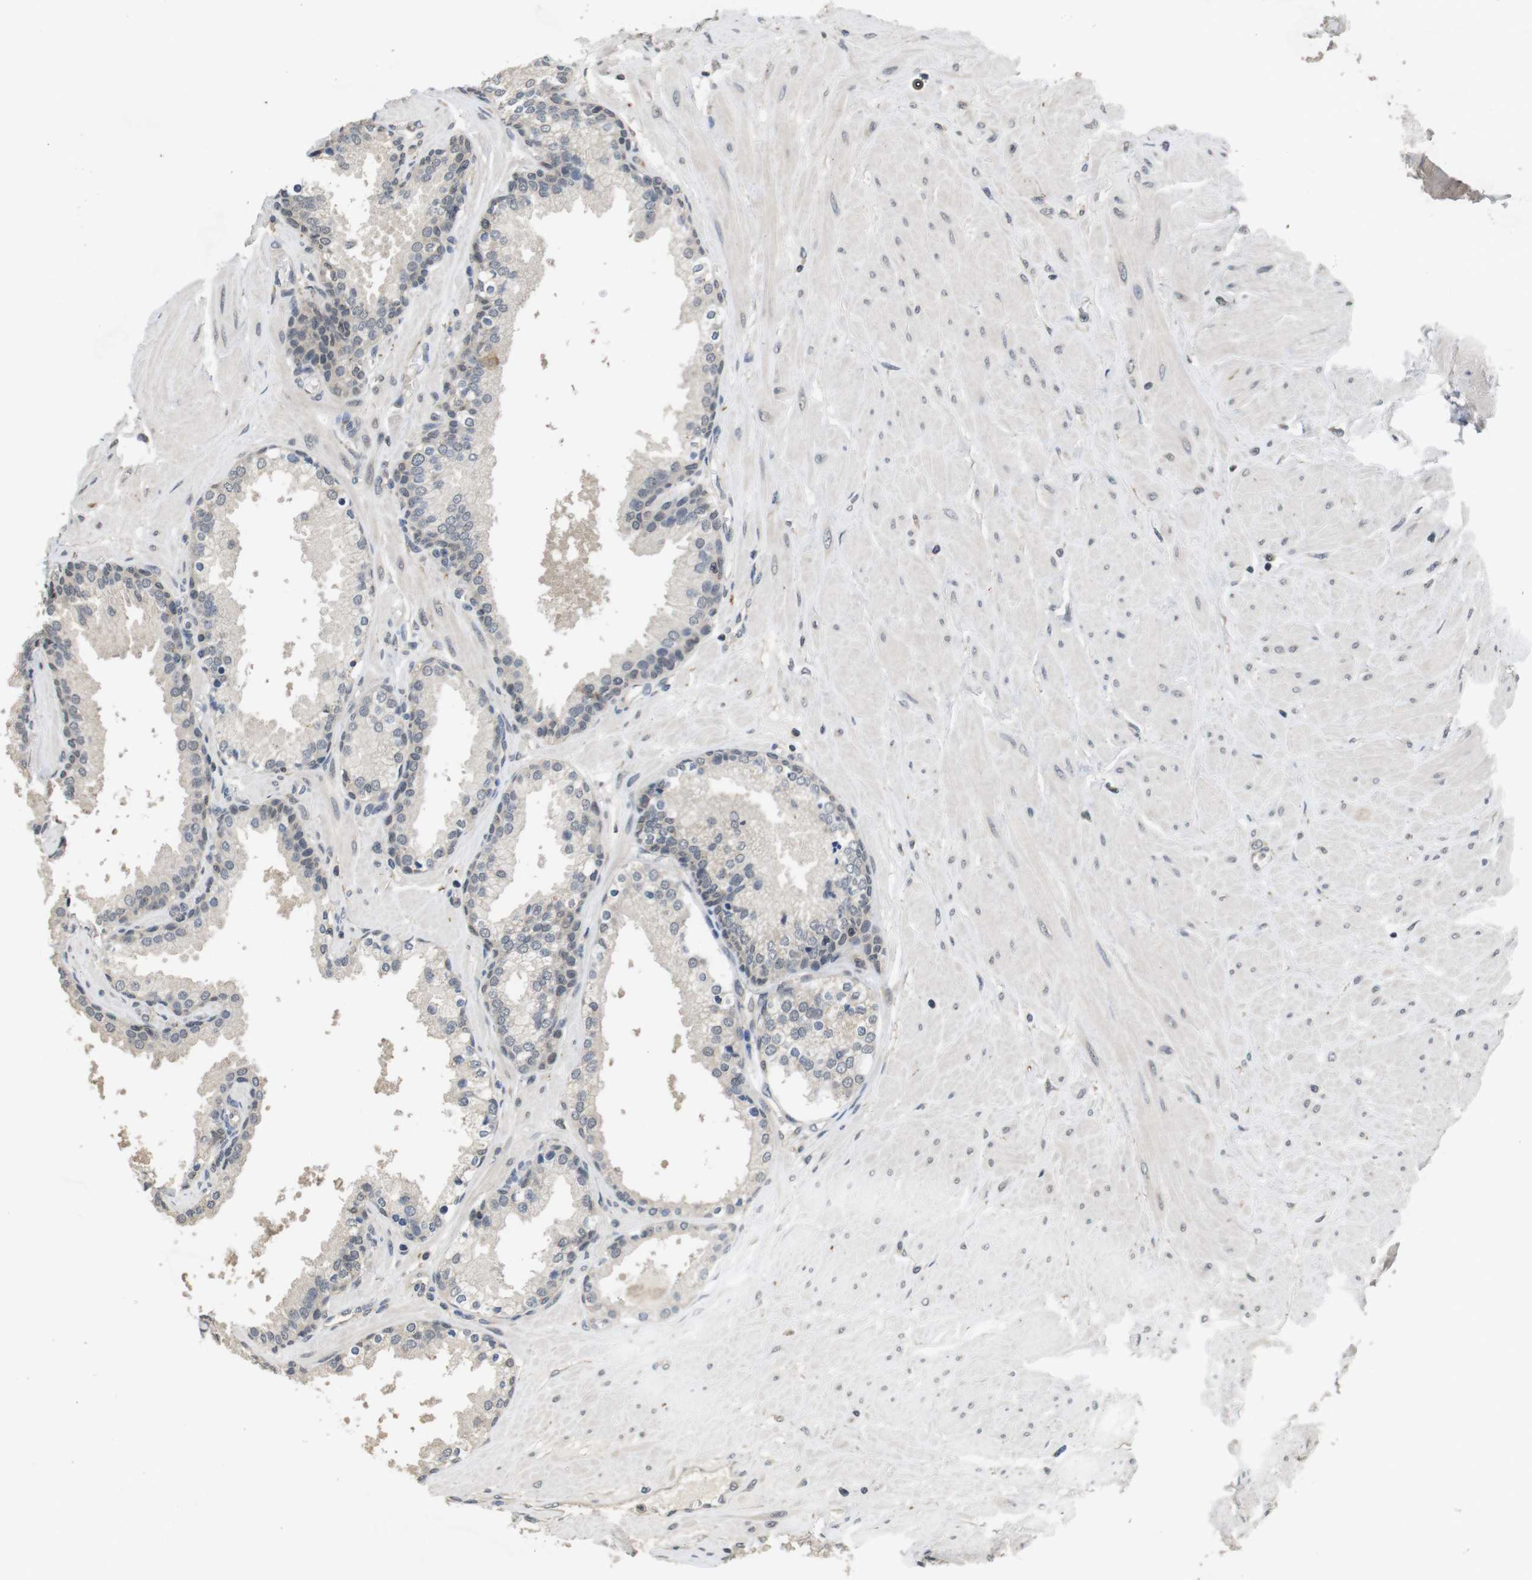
{"staining": {"intensity": "negative", "quantity": "none", "location": "none"}, "tissue": "prostate", "cell_type": "Glandular cells", "image_type": "normal", "snomed": [{"axis": "morphology", "description": "Normal tissue, NOS"}, {"axis": "topography", "description": "Prostate"}], "caption": "Protein analysis of unremarkable prostate shows no significant staining in glandular cells.", "gene": "FADD", "patient": {"sex": "male", "age": 51}}